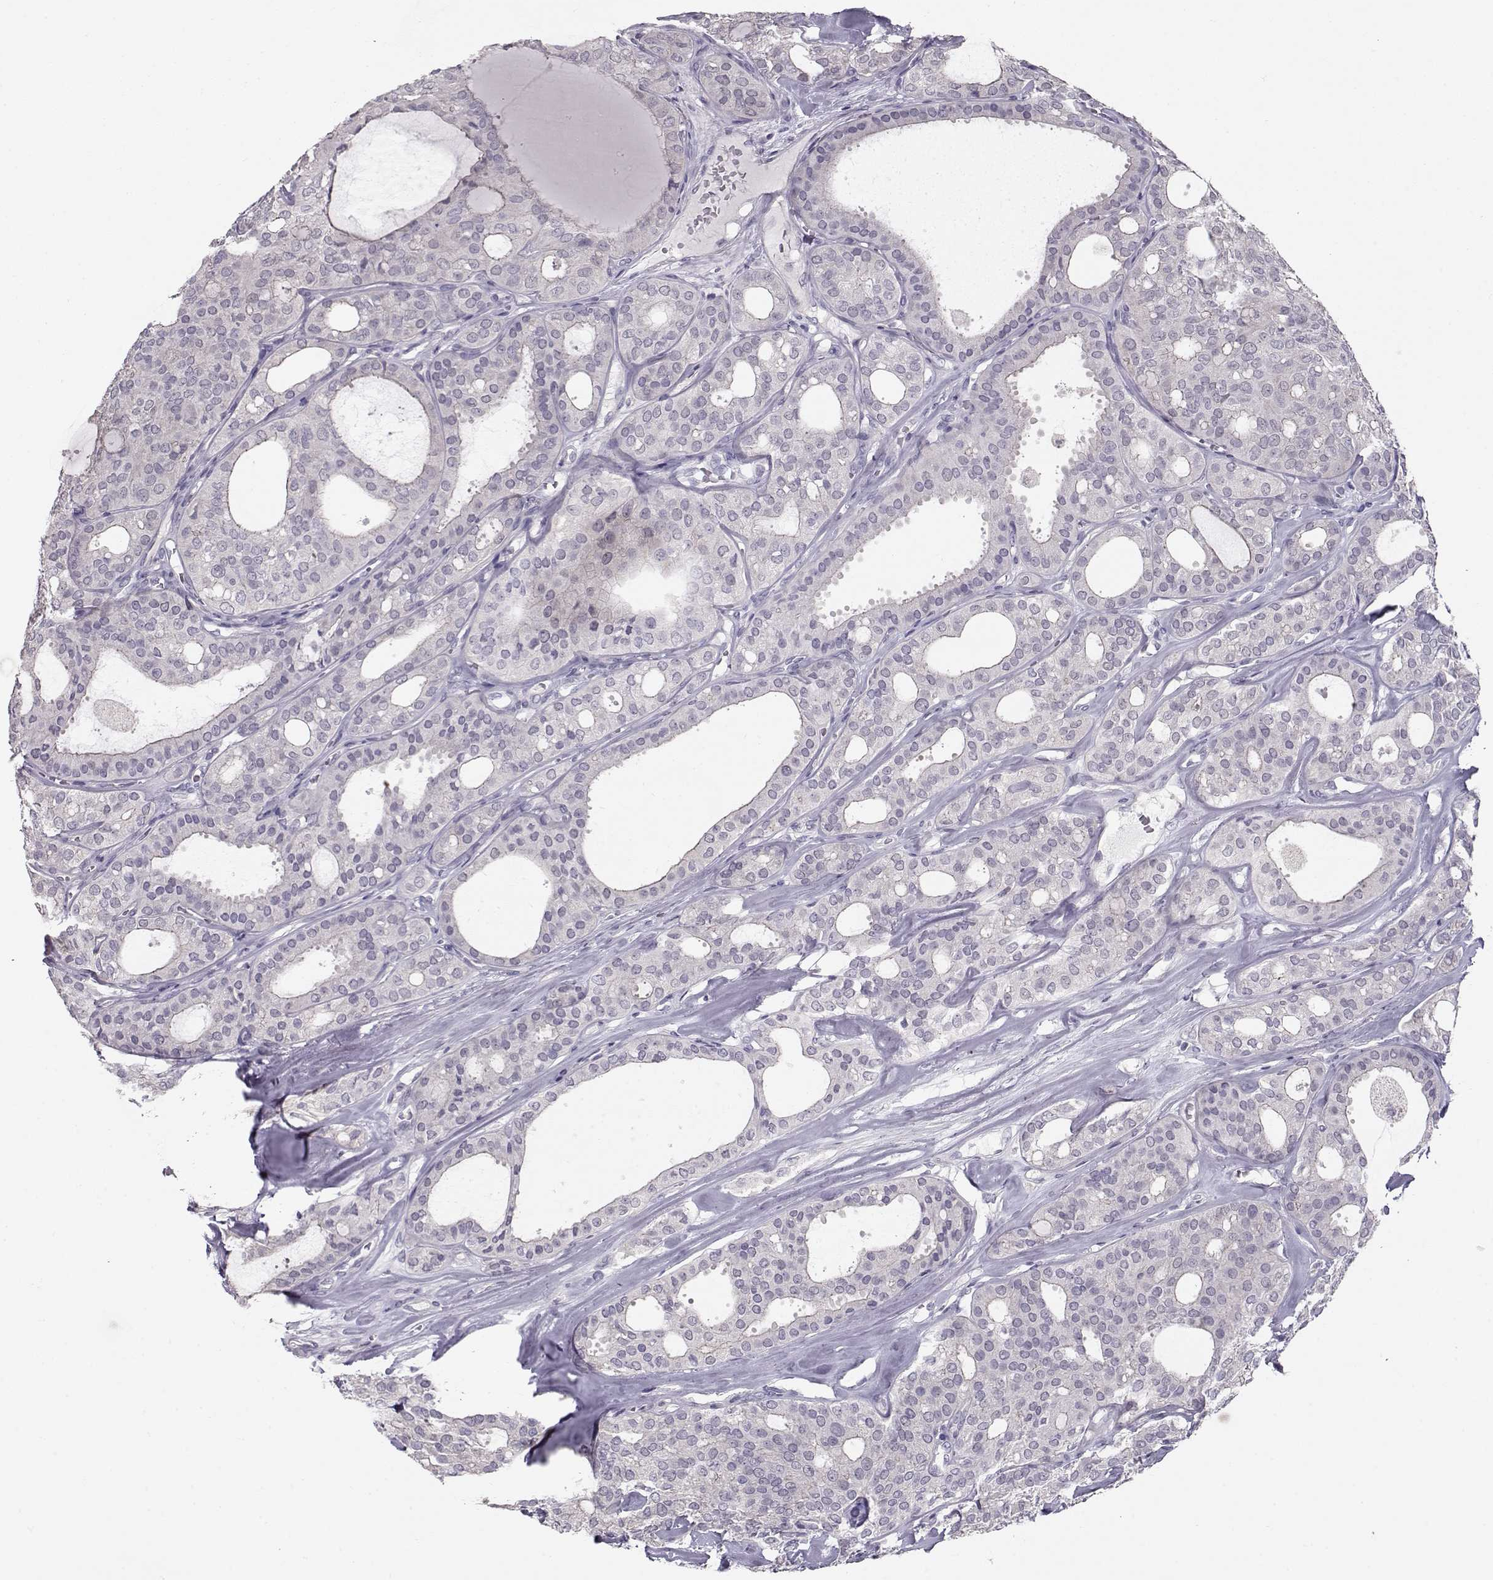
{"staining": {"intensity": "negative", "quantity": "none", "location": "none"}, "tissue": "thyroid cancer", "cell_type": "Tumor cells", "image_type": "cancer", "snomed": [{"axis": "morphology", "description": "Follicular adenoma carcinoma, NOS"}, {"axis": "topography", "description": "Thyroid gland"}], "caption": "Tumor cells are negative for brown protein staining in follicular adenoma carcinoma (thyroid).", "gene": "GRK1", "patient": {"sex": "male", "age": 75}}